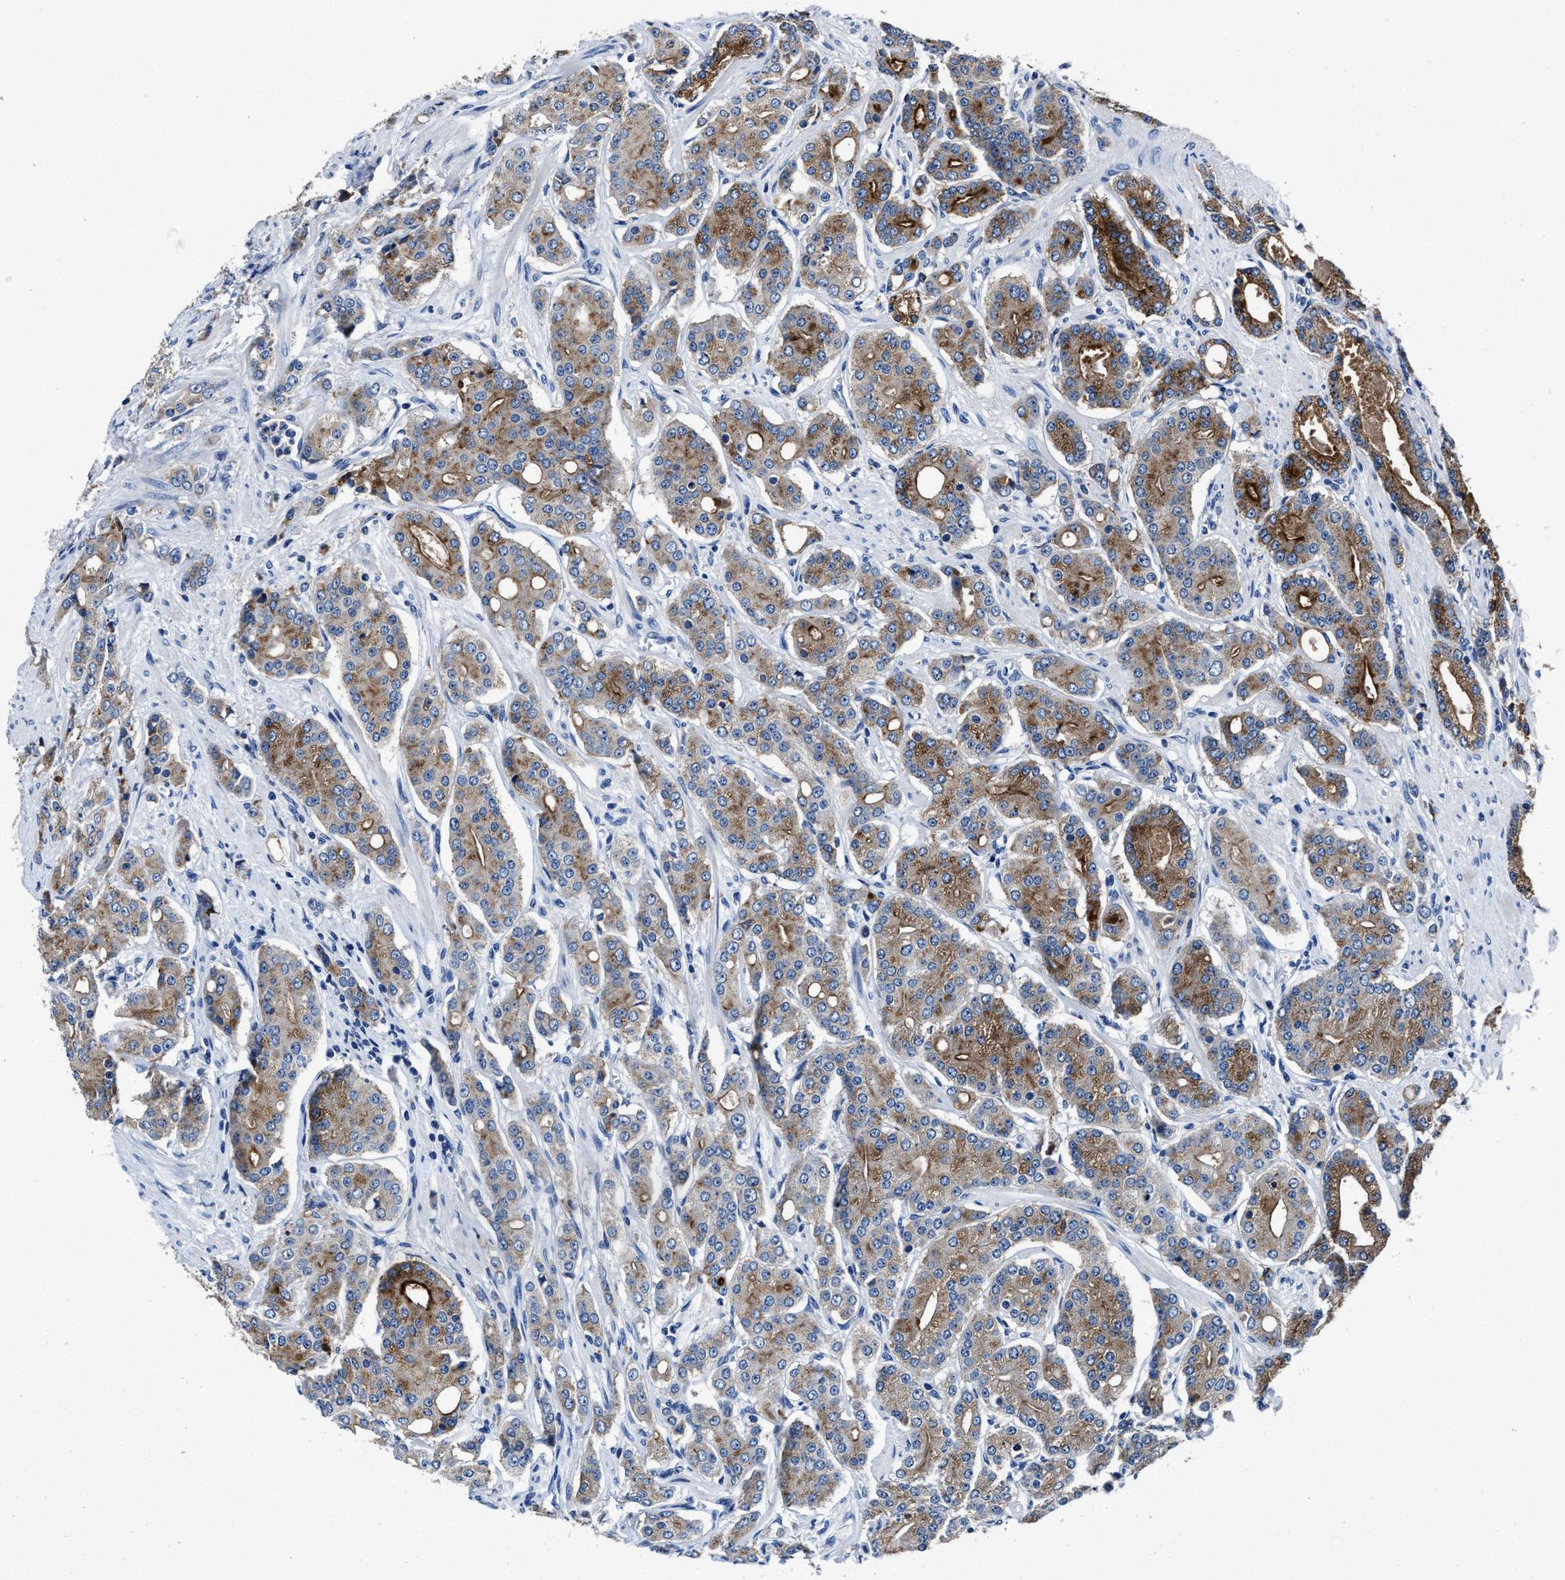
{"staining": {"intensity": "strong", "quantity": ">75%", "location": "cytoplasmic/membranous"}, "tissue": "prostate cancer", "cell_type": "Tumor cells", "image_type": "cancer", "snomed": [{"axis": "morphology", "description": "Adenocarcinoma, High grade"}, {"axis": "topography", "description": "Prostate"}], "caption": "Strong cytoplasmic/membranous expression for a protein is appreciated in approximately >75% of tumor cells of prostate cancer using immunohistochemistry.", "gene": "UBR4", "patient": {"sex": "male", "age": 71}}